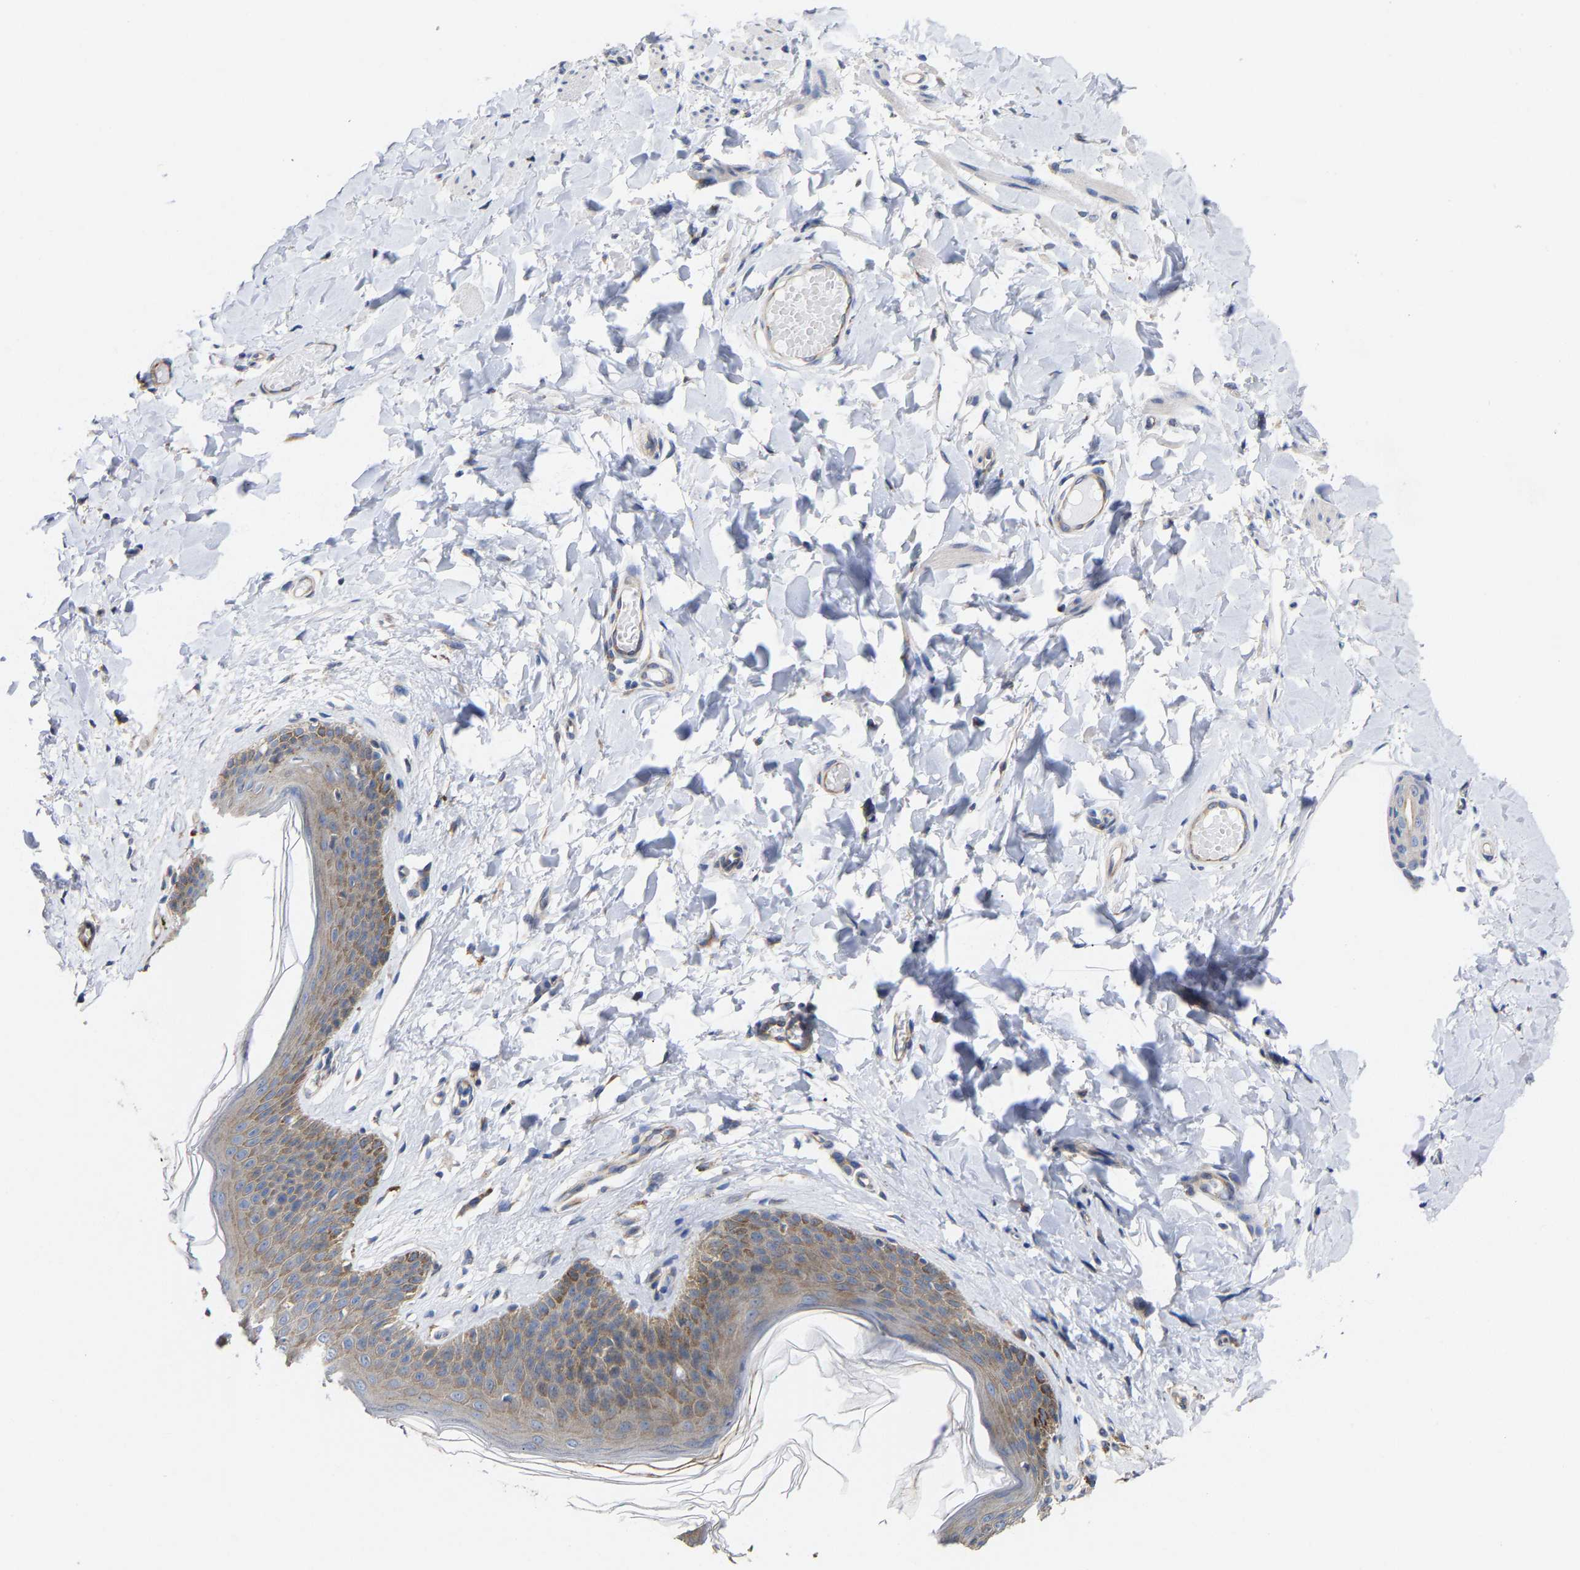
{"staining": {"intensity": "moderate", "quantity": ">75%", "location": "cytoplasmic/membranous"}, "tissue": "skin", "cell_type": "Epidermal cells", "image_type": "normal", "snomed": [{"axis": "morphology", "description": "Normal tissue, NOS"}, {"axis": "topography", "description": "Vulva"}], "caption": "Protein analysis of benign skin exhibits moderate cytoplasmic/membranous expression in approximately >75% of epidermal cells. The staining was performed using DAB (3,3'-diaminobenzidine), with brown indicating positive protein expression. Nuclei are stained blue with hematoxylin.", "gene": "PPP1R15A", "patient": {"sex": "female", "age": 66}}